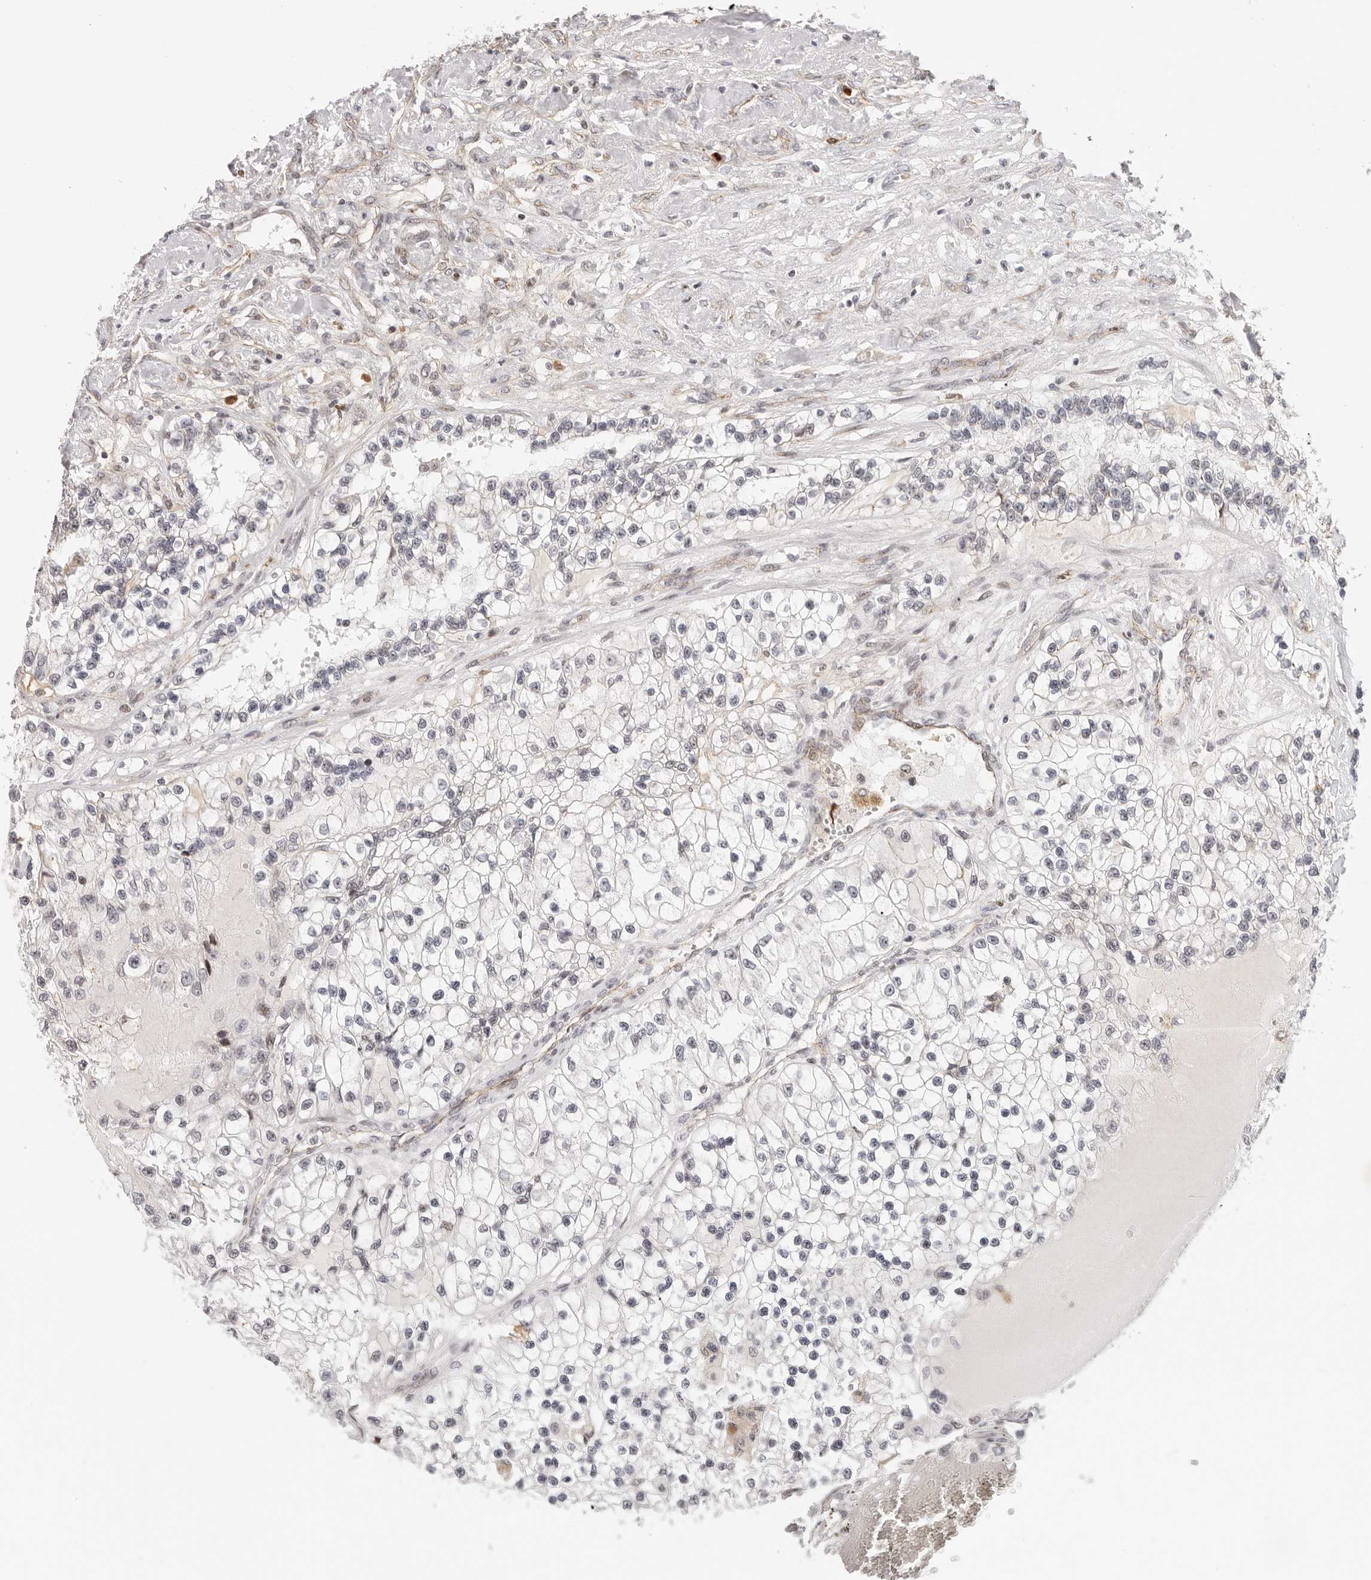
{"staining": {"intensity": "negative", "quantity": "none", "location": "none"}, "tissue": "renal cancer", "cell_type": "Tumor cells", "image_type": "cancer", "snomed": [{"axis": "morphology", "description": "Adenocarcinoma, NOS"}, {"axis": "topography", "description": "Kidney"}], "caption": "Image shows no protein positivity in tumor cells of renal adenocarcinoma tissue. (Brightfield microscopy of DAB IHC at high magnification).", "gene": "AFDN", "patient": {"sex": "female", "age": 57}}